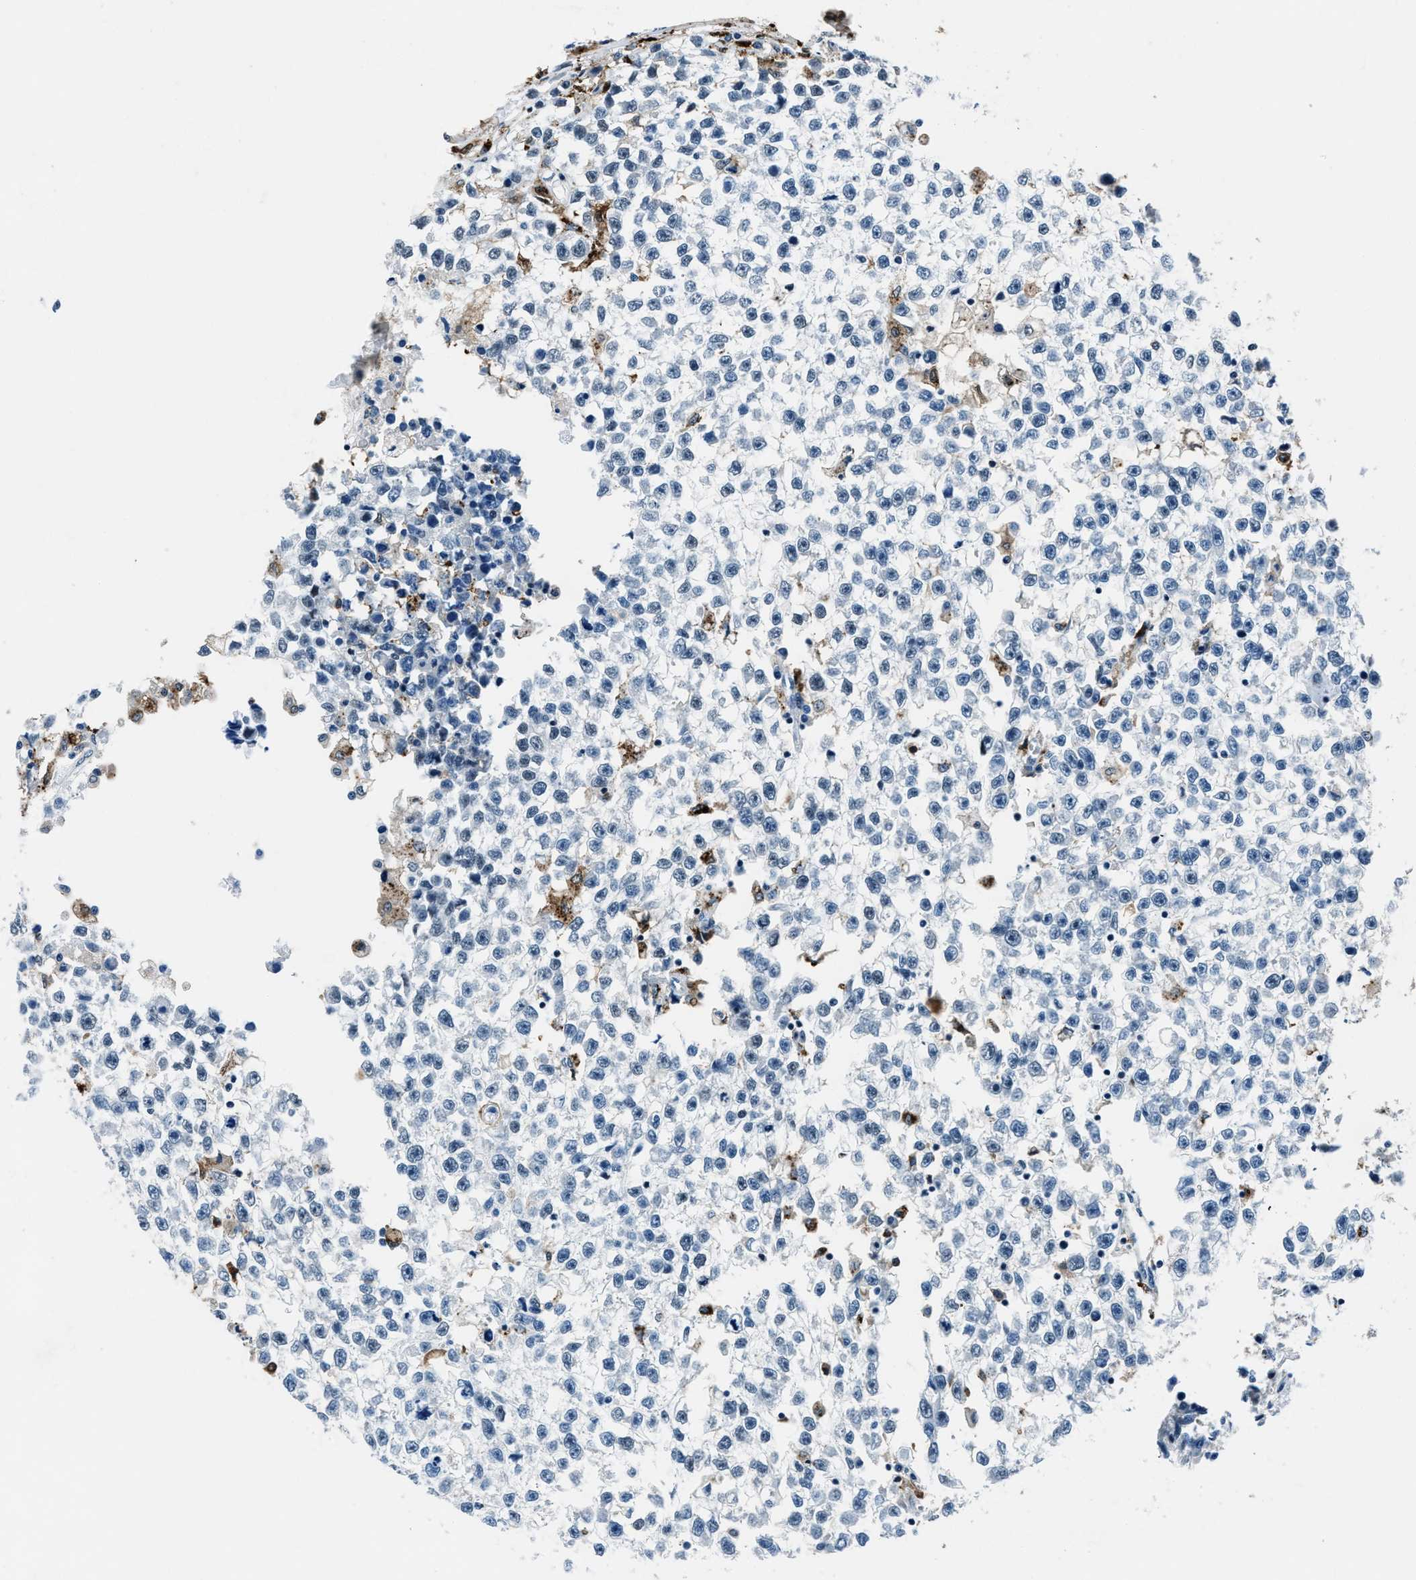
{"staining": {"intensity": "negative", "quantity": "none", "location": "none"}, "tissue": "testis cancer", "cell_type": "Tumor cells", "image_type": "cancer", "snomed": [{"axis": "morphology", "description": "Seminoma, NOS"}, {"axis": "morphology", "description": "Carcinoma, Embryonal, NOS"}, {"axis": "topography", "description": "Testis"}], "caption": "DAB (3,3'-diaminobenzidine) immunohistochemical staining of human testis seminoma displays no significant staining in tumor cells.", "gene": "PTPDC1", "patient": {"sex": "male", "age": 51}}